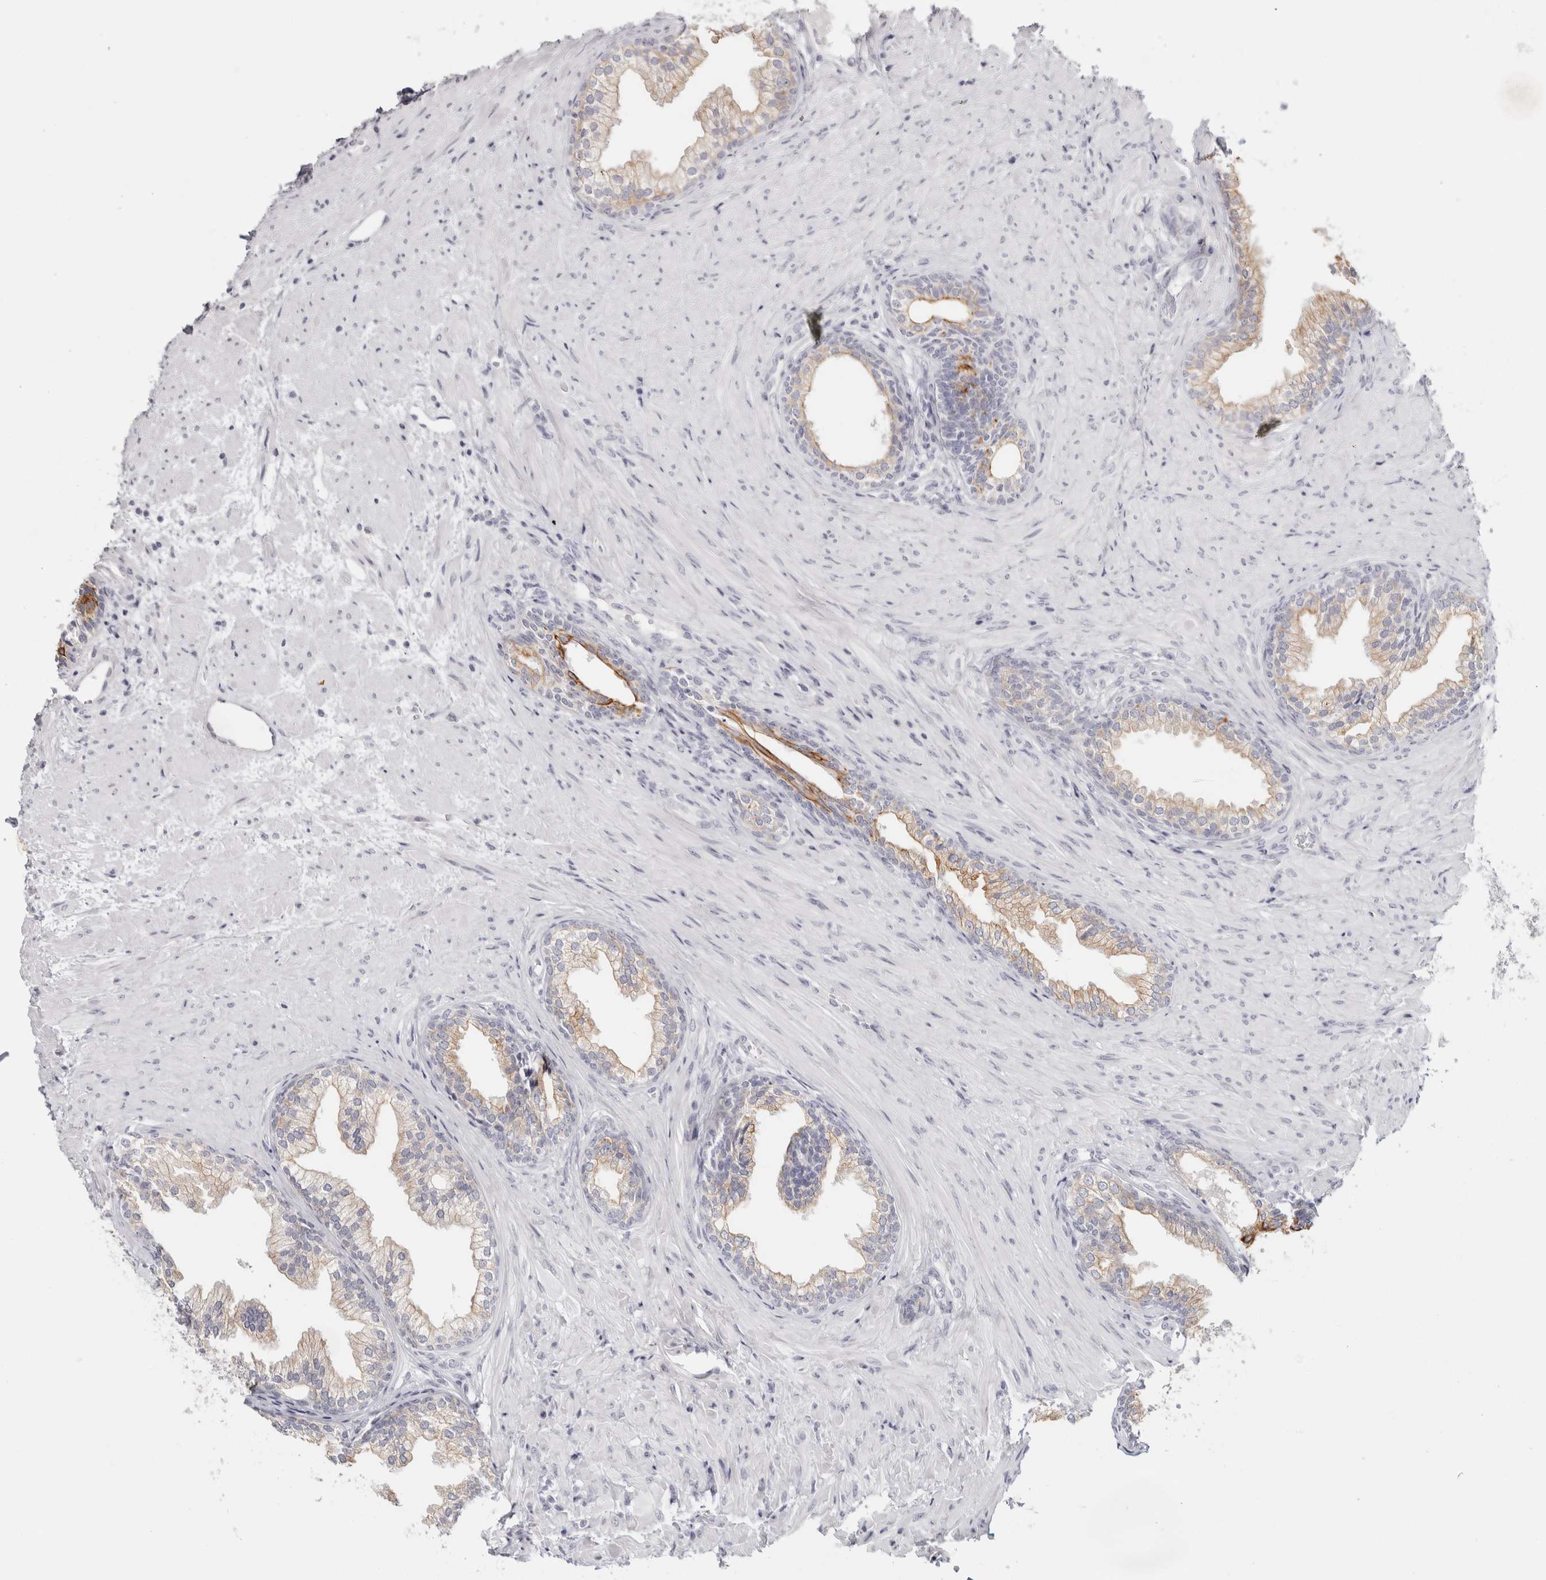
{"staining": {"intensity": "moderate", "quantity": "25%-75%", "location": "cytoplasmic/membranous"}, "tissue": "prostate", "cell_type": "Glandular cells", "image_type": "normal", "snomed": [{"axis": "morphology", "description": "Normal tissue, NOS"}, {"axis": "topography", "description": "Prostate"}], "caption": "Immunohistochemistry of normal human prostate reveals medium levels of moderate cytoplasmic/membranous expression in about 25%-75% of glandular cells. (DAB = brown stain, brightfield microscopy at high magnification).", "gene": "RPH3AL", "patient": {"sex": "male", "age": 76}}